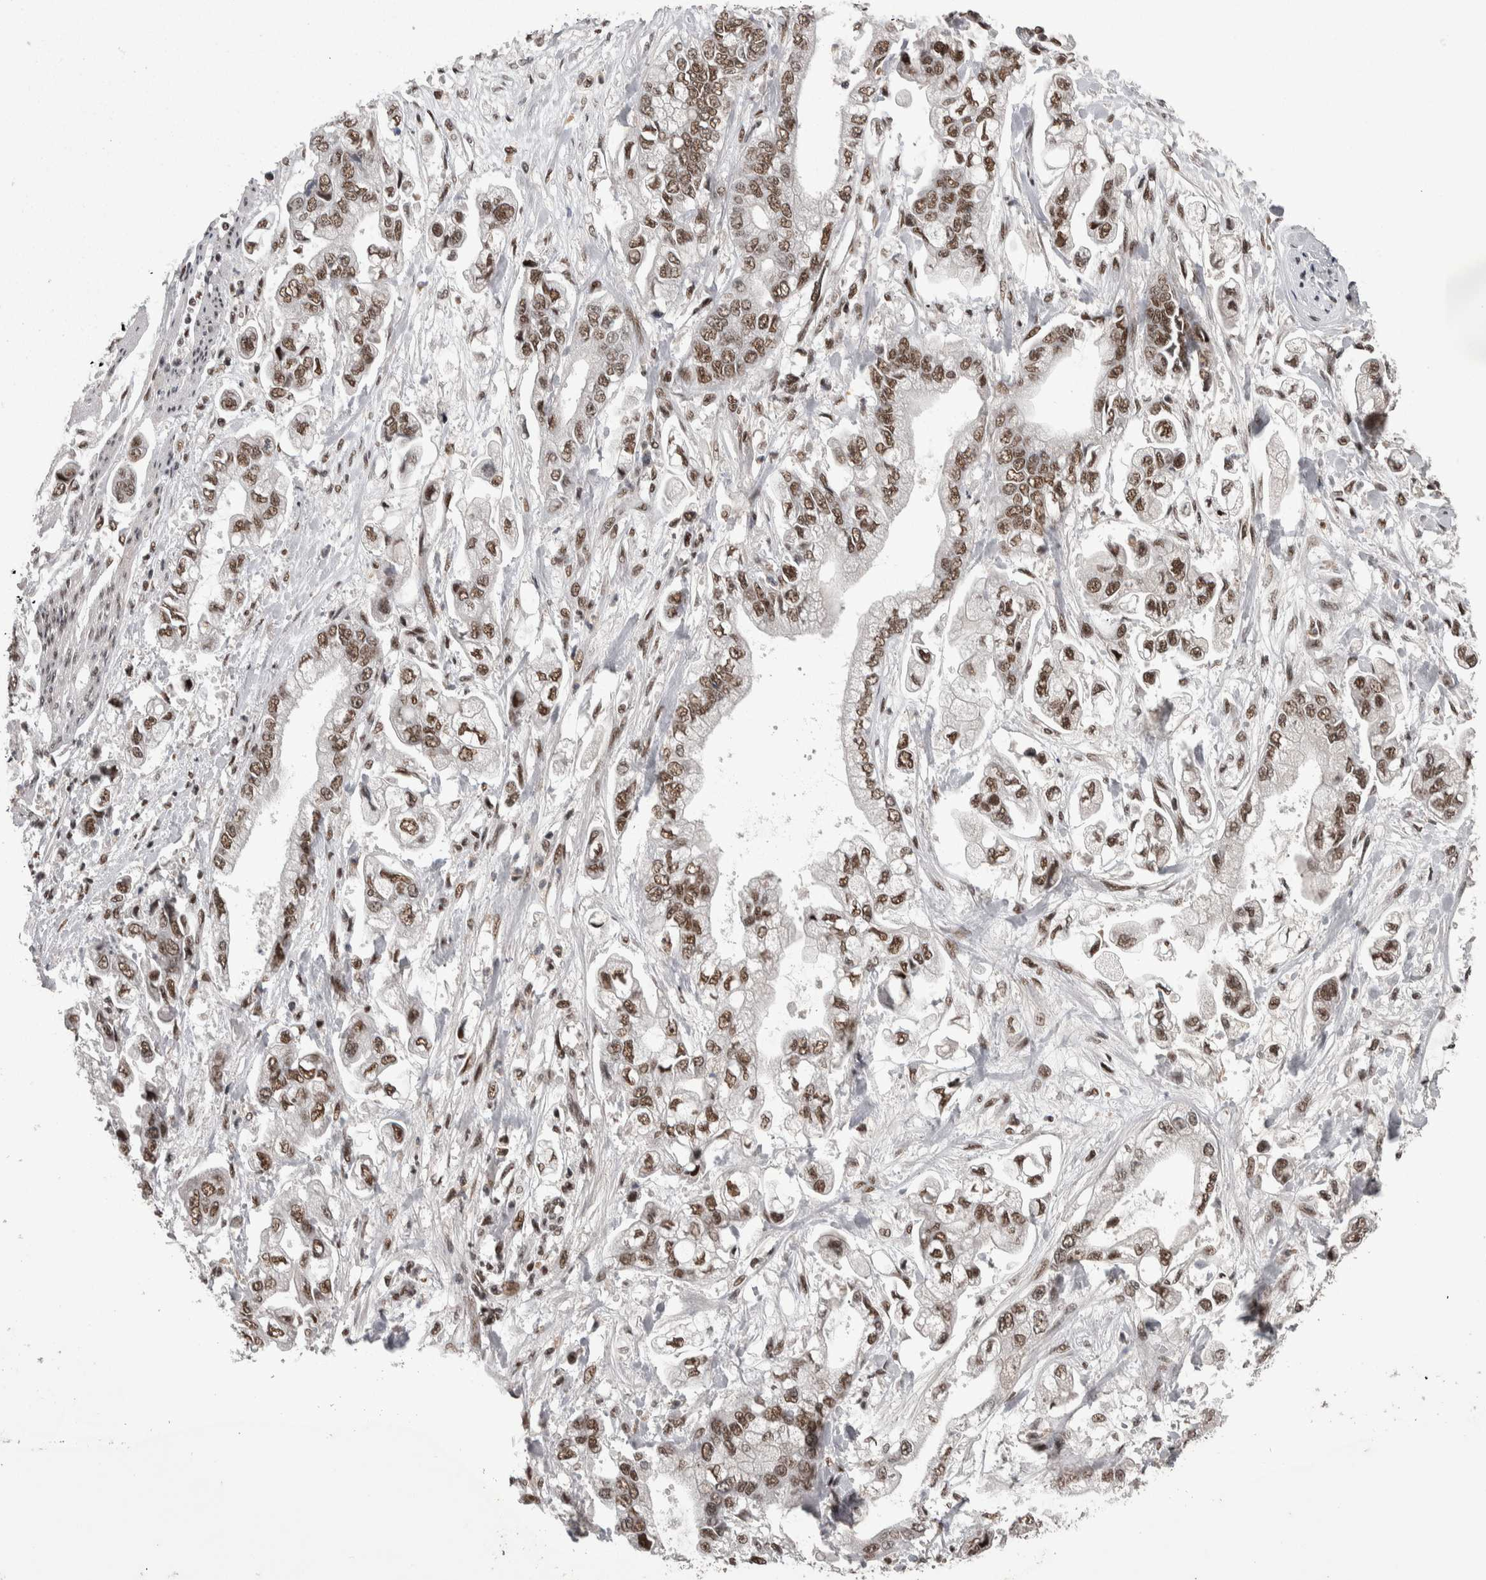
{"staining": {"intensity": "moderate", "quantity": ">75%", "location": "nuclear"}, "tissue": "stomach cancer", "cell_type": "Tumor cells", "image_type": "cancer", "snomed": [{"axis": "morphology", "description": "Normal tissue, NOS"}, {"axis": "morphology", "description": "Adenocarcinoma, NOS"}, {"axis": "topography", "description": "Stomach"}], "caption": "Immunohistochemistry staining of adenocarcinoma (stomach), which exhibits medium levels of moderate nuclear expression in approximately >75% of tumor cells indicating moderate nuclear protein positivity. The staining was performed using DAB (3,3'-diaminobenzidine) (brown) for protein detection and nuclei were counterstained in hematoxylin (blue).", "gene": "DMTF1", "patient": {"sex": "male", "age": 62}}